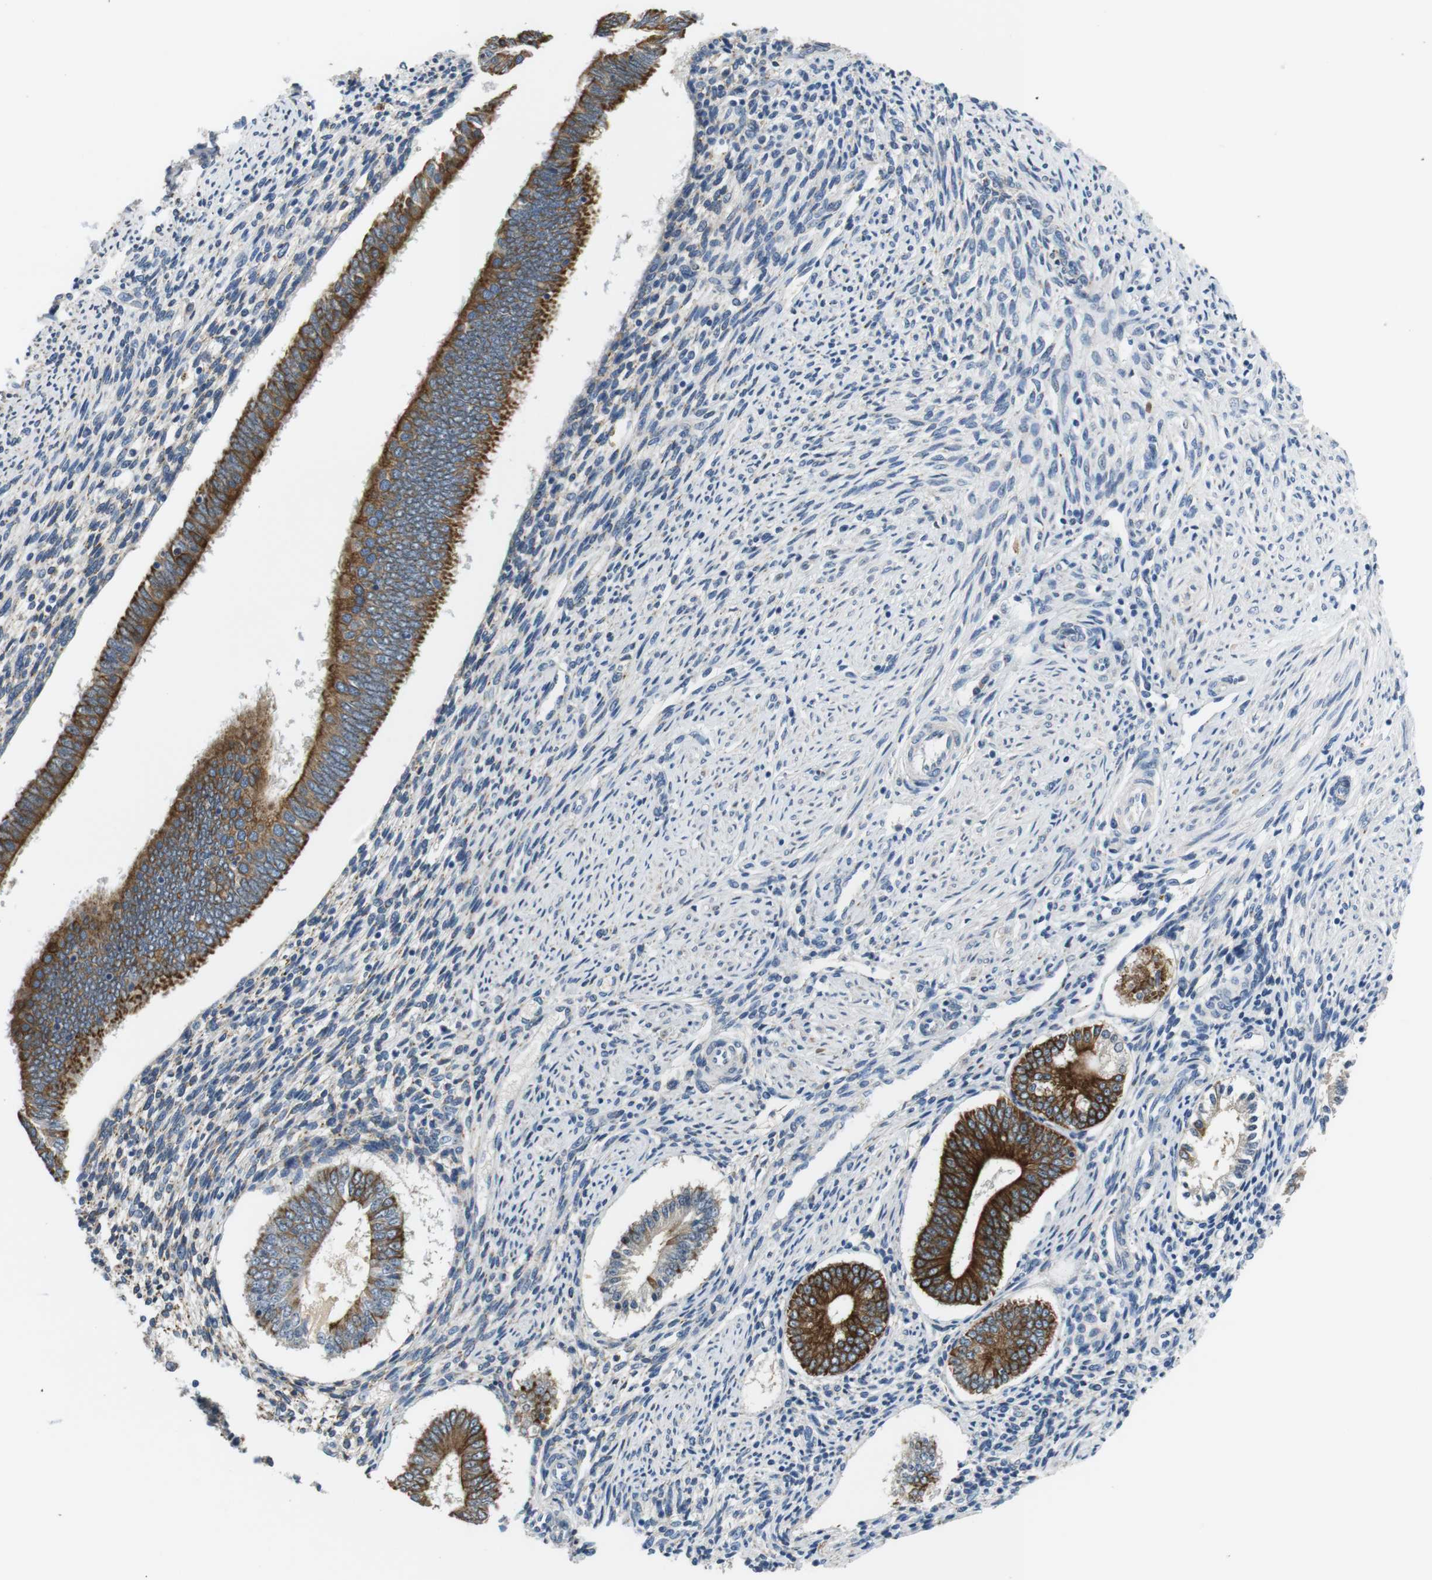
{"staining": {"intensity": "negative", "quantity": "none", "location": "none"}, "tissue": "endometrium", "cell_type": "Cells in endometrial stroma", "image_type": "normal", "snomed": [{"axis": "morphology", "description": "Normal tissue, NOS"}, {"axis": "topography", "description": "Endometrium"}], "caption": "An IHC histopathology image of unremarkable endometrium is shown. There is no staining in cells in endometrial stroma of endometrium. (DAB IHC with hematoxylin counter stain).", "gene": "UNC5CL", "patient": {"sex": "female", "age": 42}}